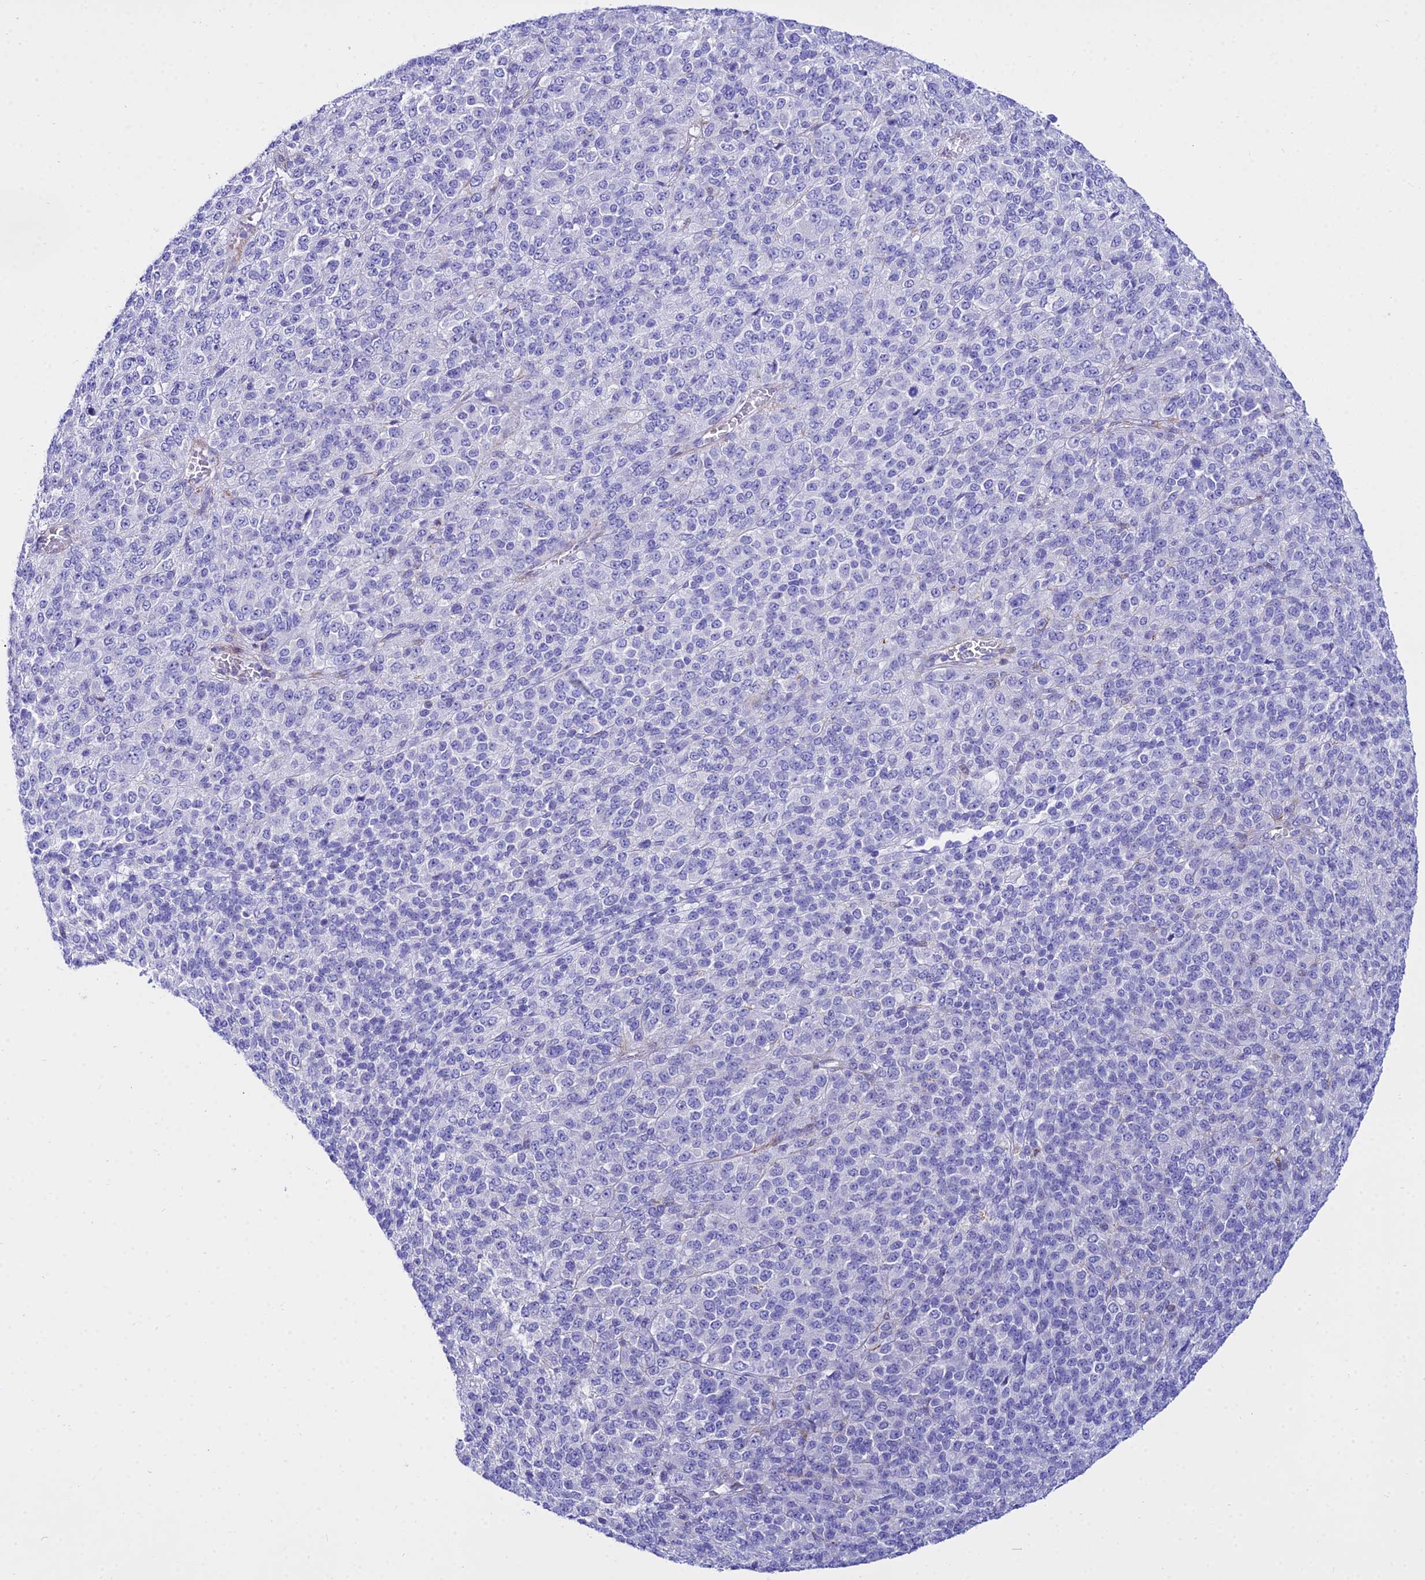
{"staining": {"intensity": "negative", "quantity": "none", "location": "none"}, "tissue": "melanoma", "cell_type": "Tumor cells", "image_type": "cancer", "snomed": [{"axis": "morphology", "description": "Malignant melanoma, Metastatic site"}, {"axis": "topography", "description": "Brain"}], "caption": "Immunohistochemical staining of human malignant melanoma (metastatic site) exhibits no significant positivity in tumor cells.", "gene": "DLX1", "patient": {"sex": "female", "age": 56}}